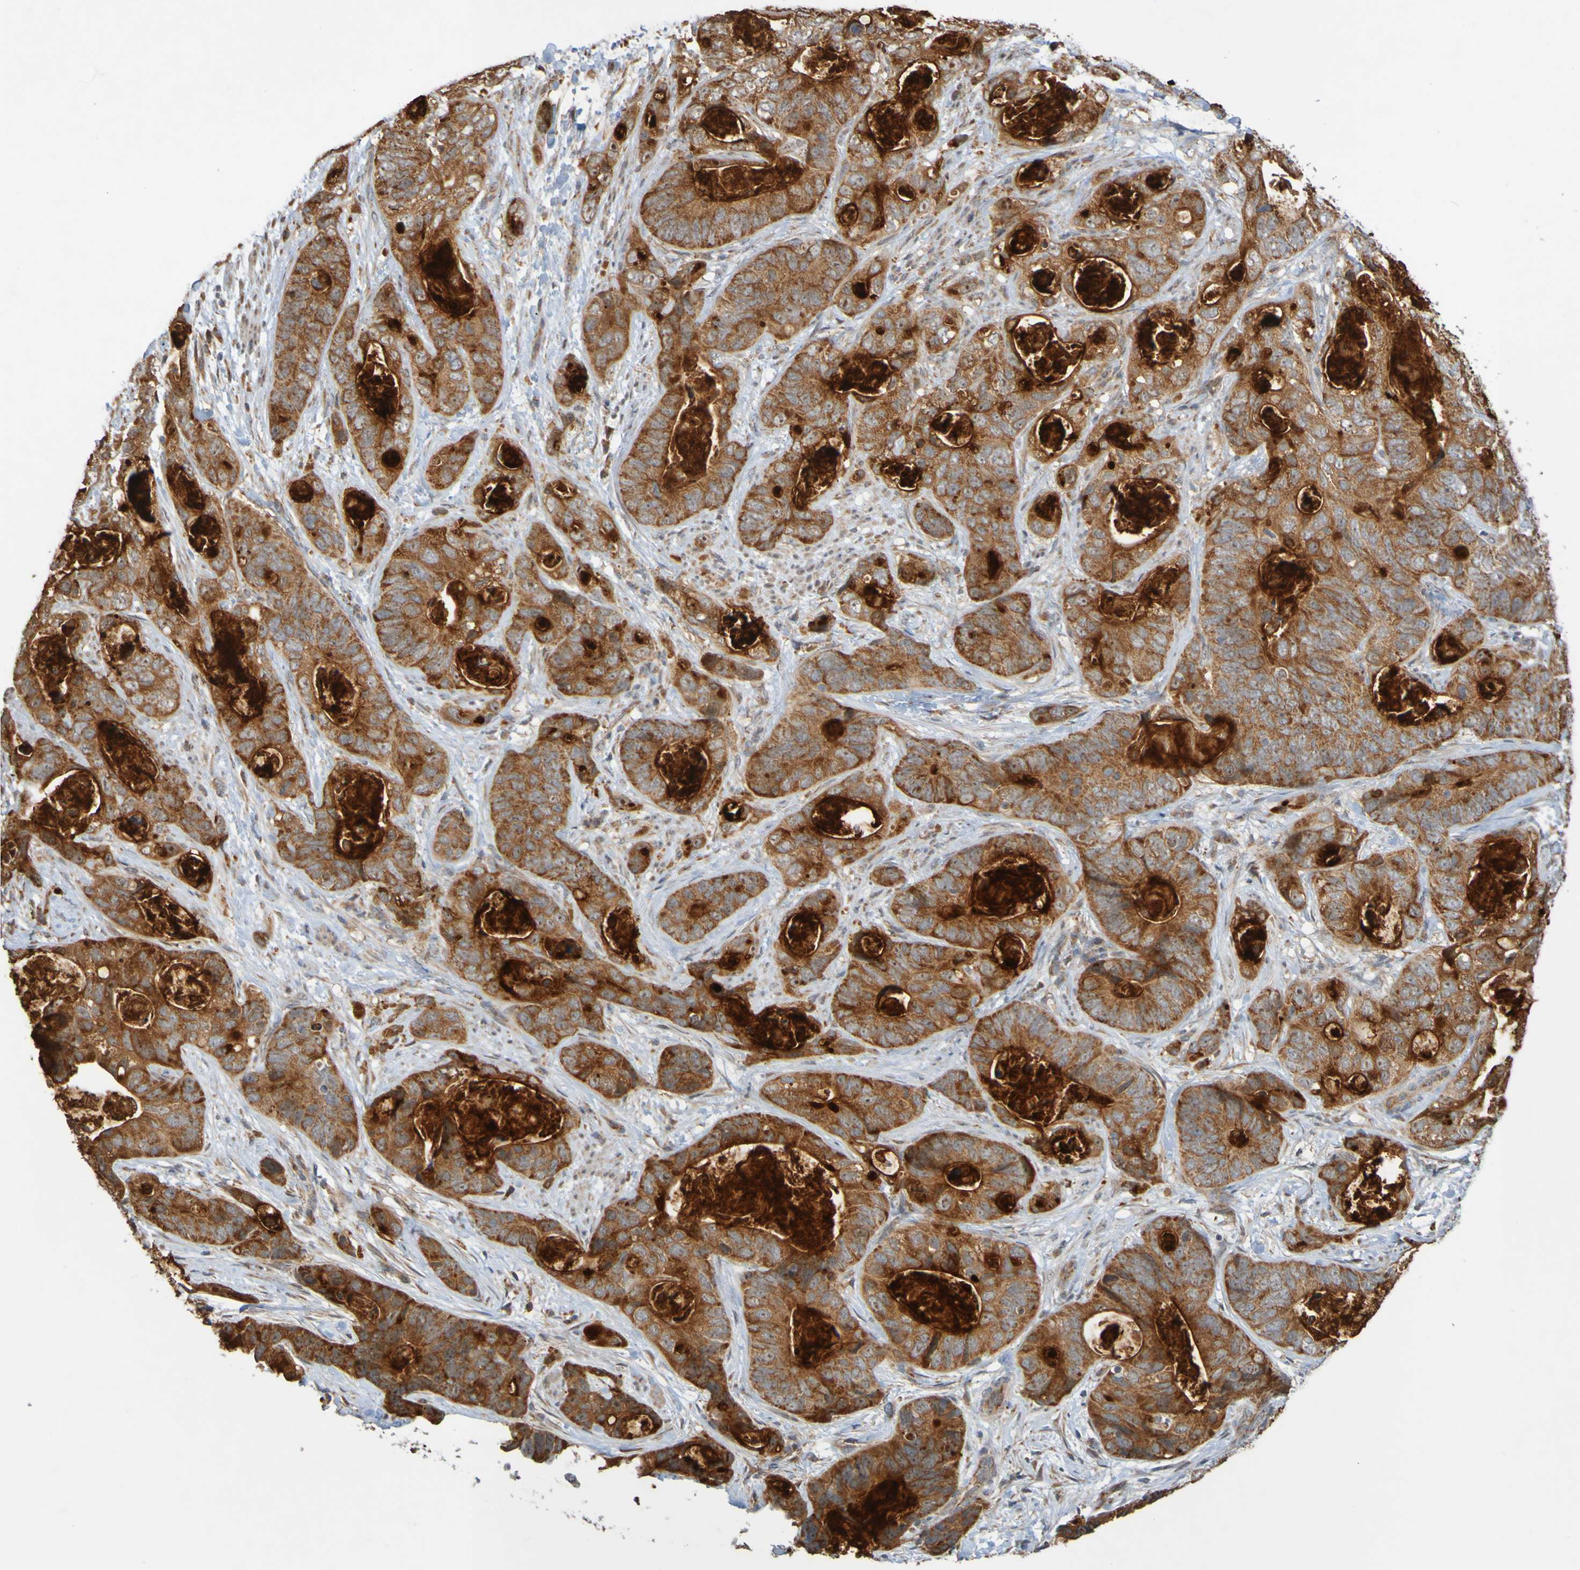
{"staining": {"intensity": "moderate", "quantity": ">75%", "location": "cytoplasmic/membranous"}, "tissue": "stomach cancer", "cell_type": "Tumor cells", "image_type": "cancer", "snomed": [{"axis": "morphology", "description": "Adenocarcinoma, NOS"}, {"axis": "topography", "description": "Stomach"}], "caption": "Tumor cells display medium levels of moderate cytoplasmic/membranous staining in about >75% of cells in stomach cancer (adenocarcinoma).", "gene": "TMBIM1", "patient": {"sex": "female", "age": 89}}